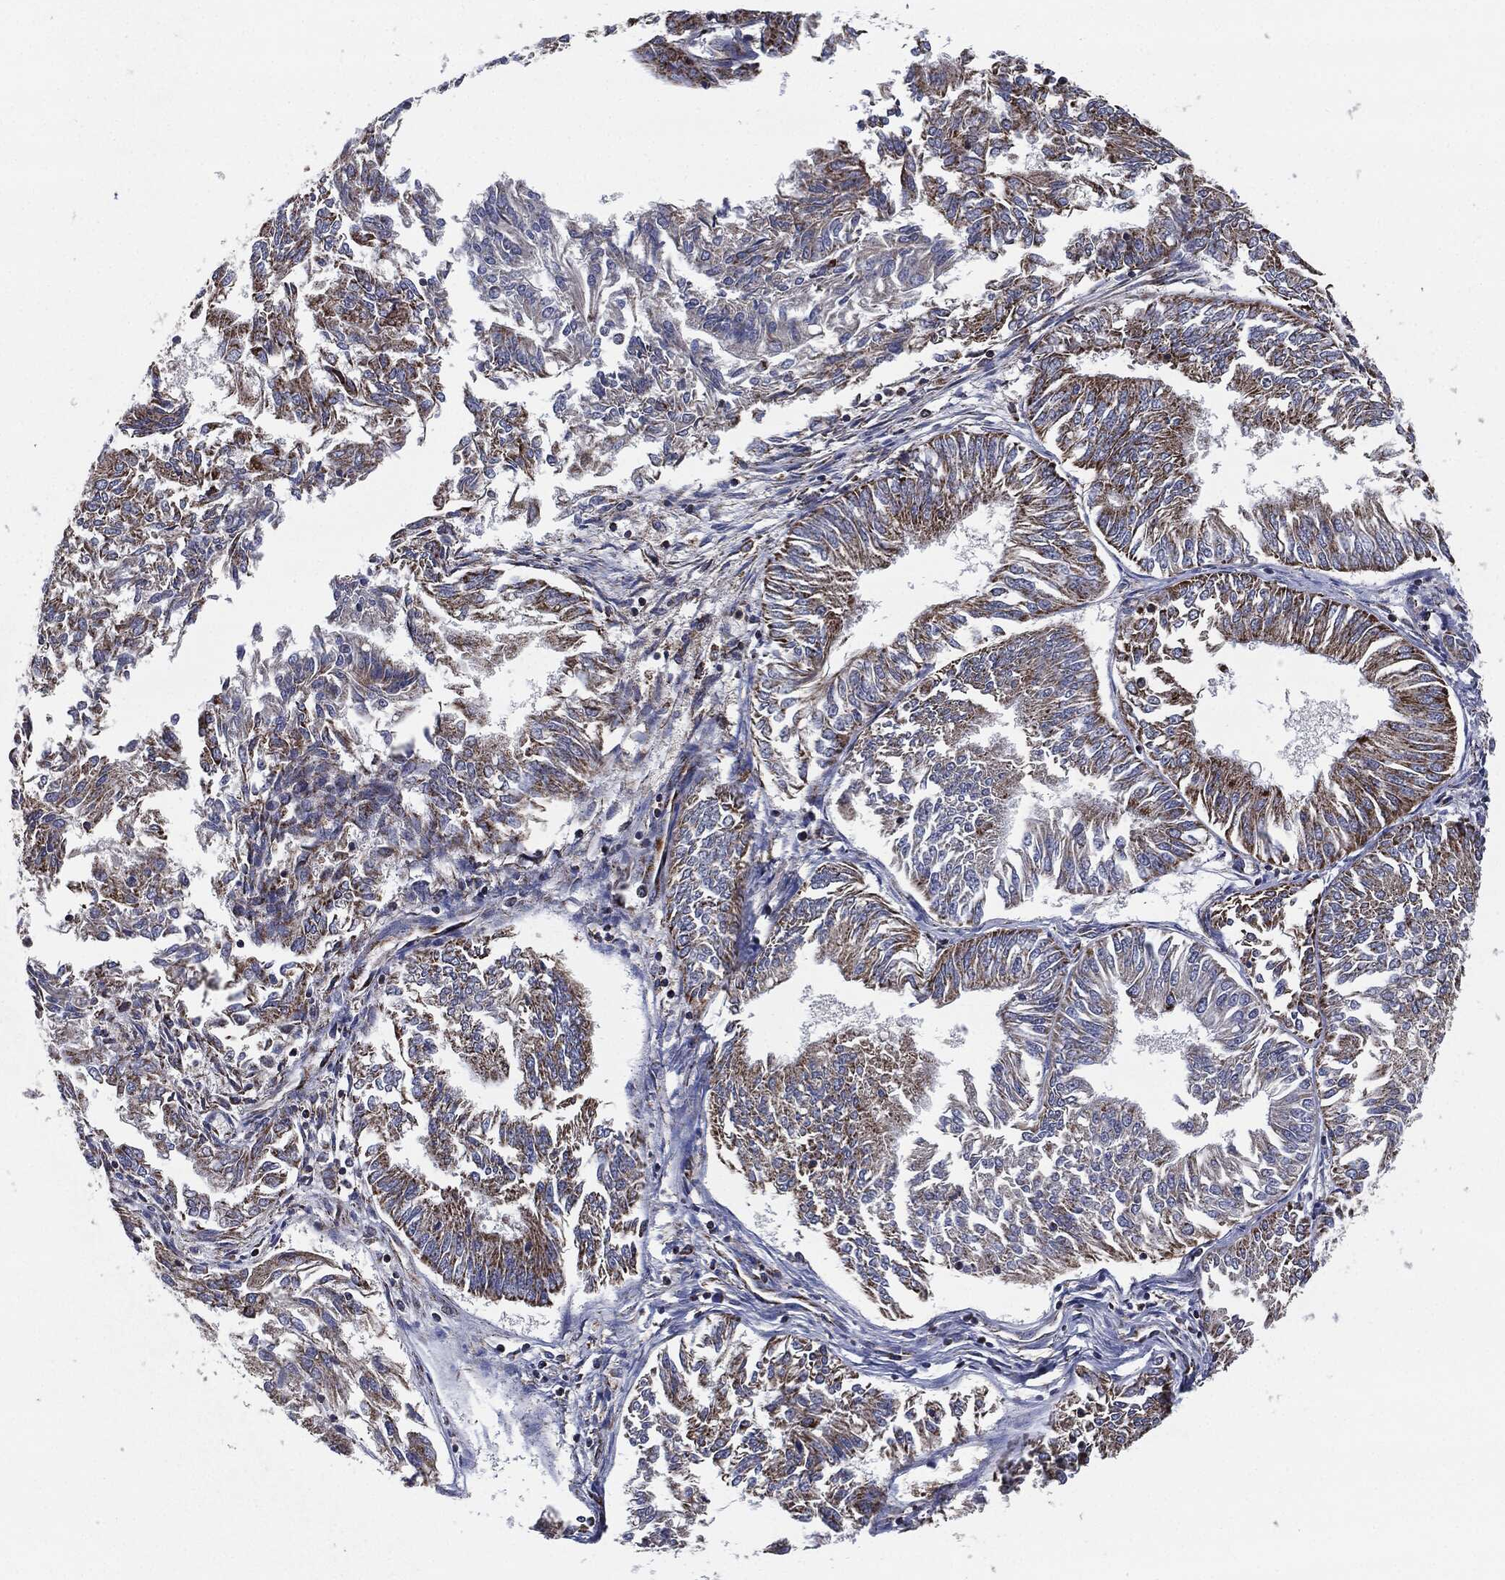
{"staining": {"intensity": "moderate", "quantity": "25%-75%", "location": "cytoplasmic/membranous"}, "tissue": "endometrial cancer", "cell_type": "Tumor cells", "image_type": "cancer", "snomed": [{"axis": "morphology", "description": "Adenocarcinoma, NOS"}, {"axis": "topography", "description": "Endometrium"}], "caption": "Protein staining of endometrial cancer (adenocarcinoma) tissue reveals moderate cytoplasmic/membranous positivity in about 25%-75% of tumor cells. Nuclei are stained in blue.", "gene": "NDUFV2", "patient": {"sex": "female", "age": 58}}